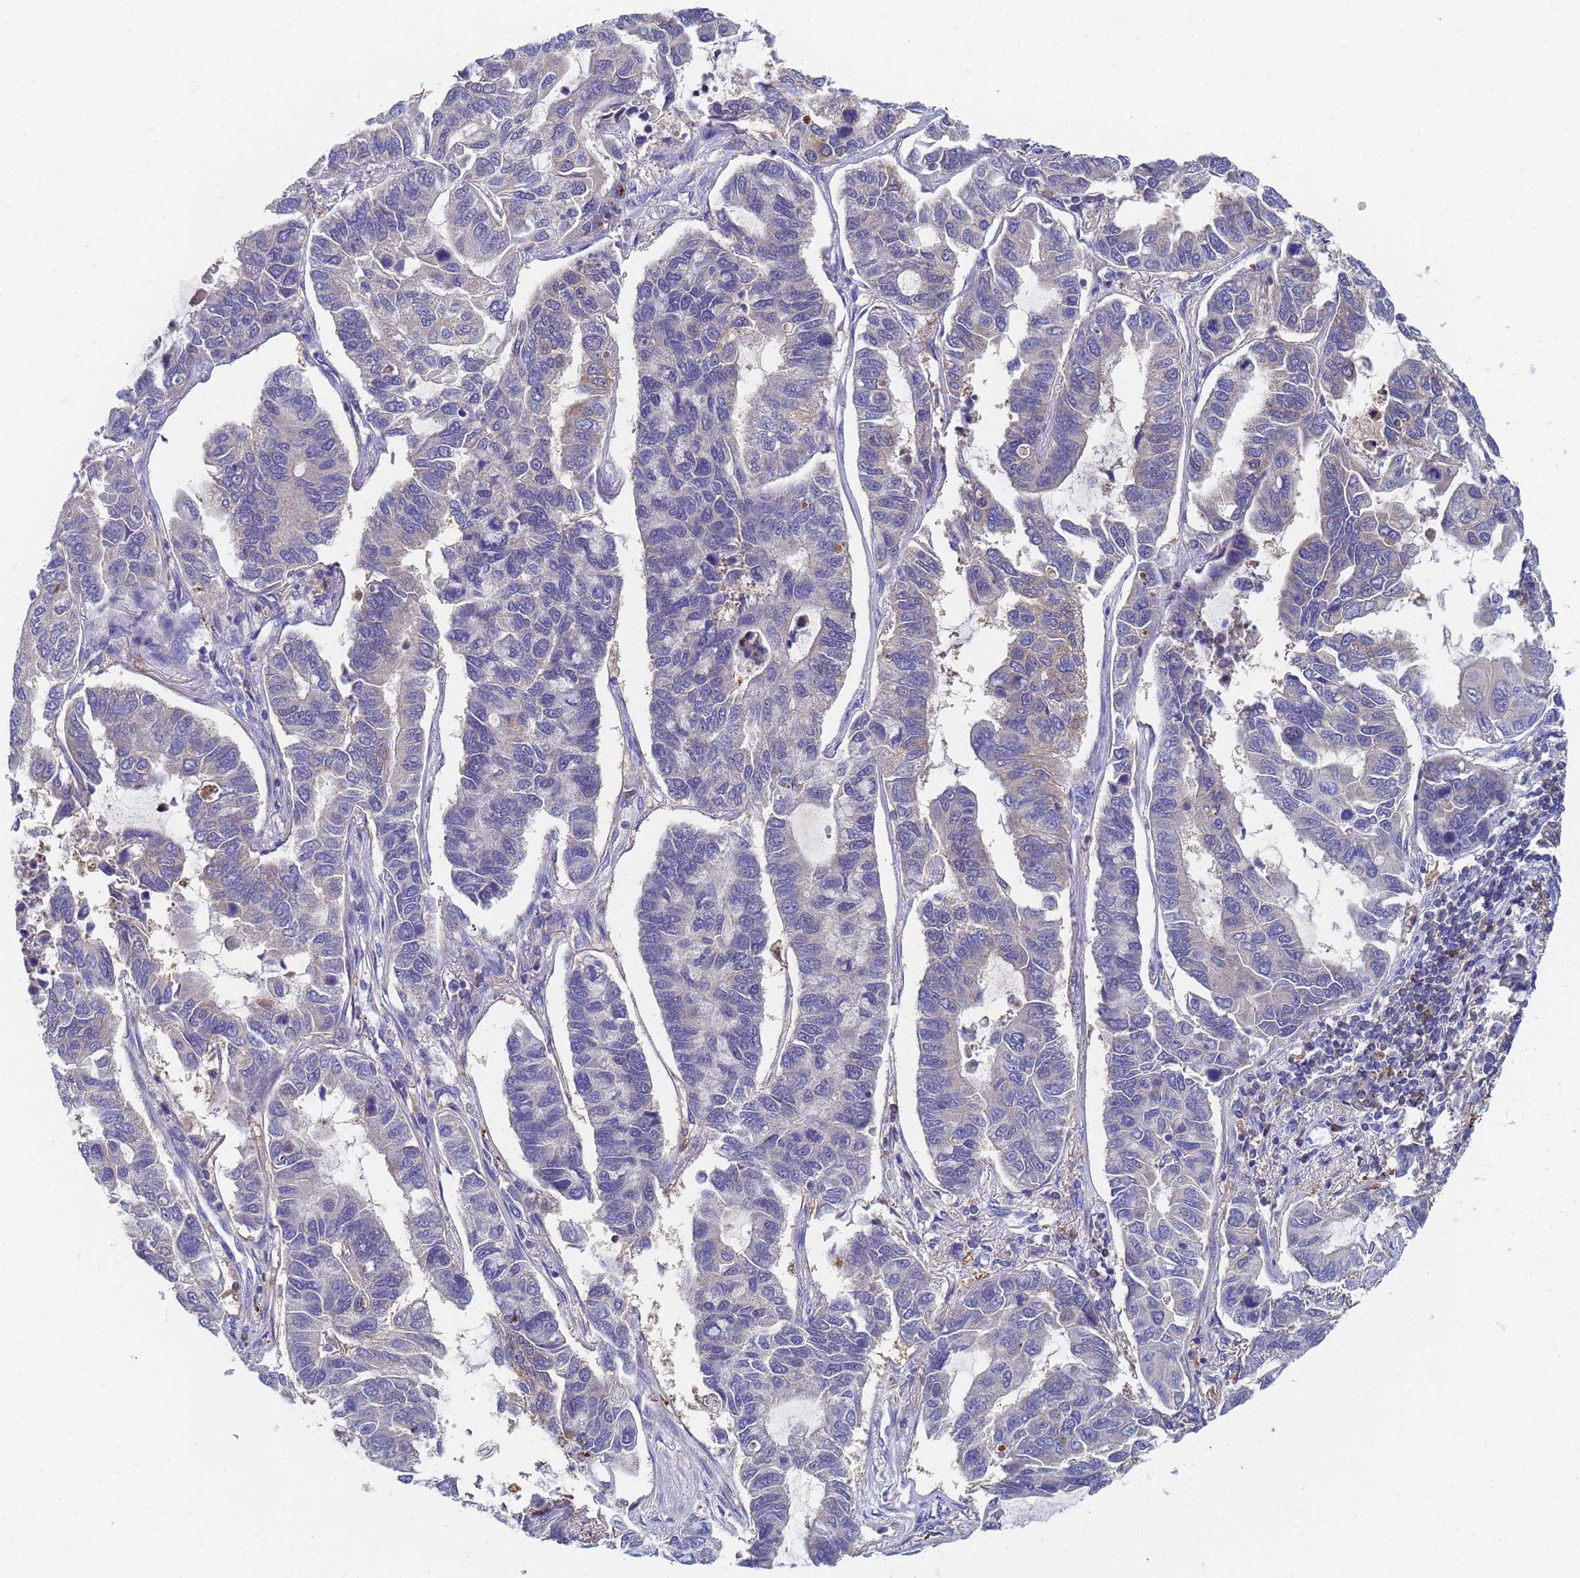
{"staining": {"intensity": "negative", "quantity": "none", "location": "none"}, "tissue": "lung cancer", "cell_type": "Tumor cells", "image_type": "cancer", "snomed": [{"axis": "morphology", "description": "Adenocarcinoma, NOS"}, {"axis": "topography", "description": "Lung"}], "caption": "Immunohistochemistry photomicrograph of human lung adenocarcinoma stained for a protein (brown), which exhibits no staining in tumor cells.", "gene": "GCHFR", "patient": {"sex": "male", "age": 64}}